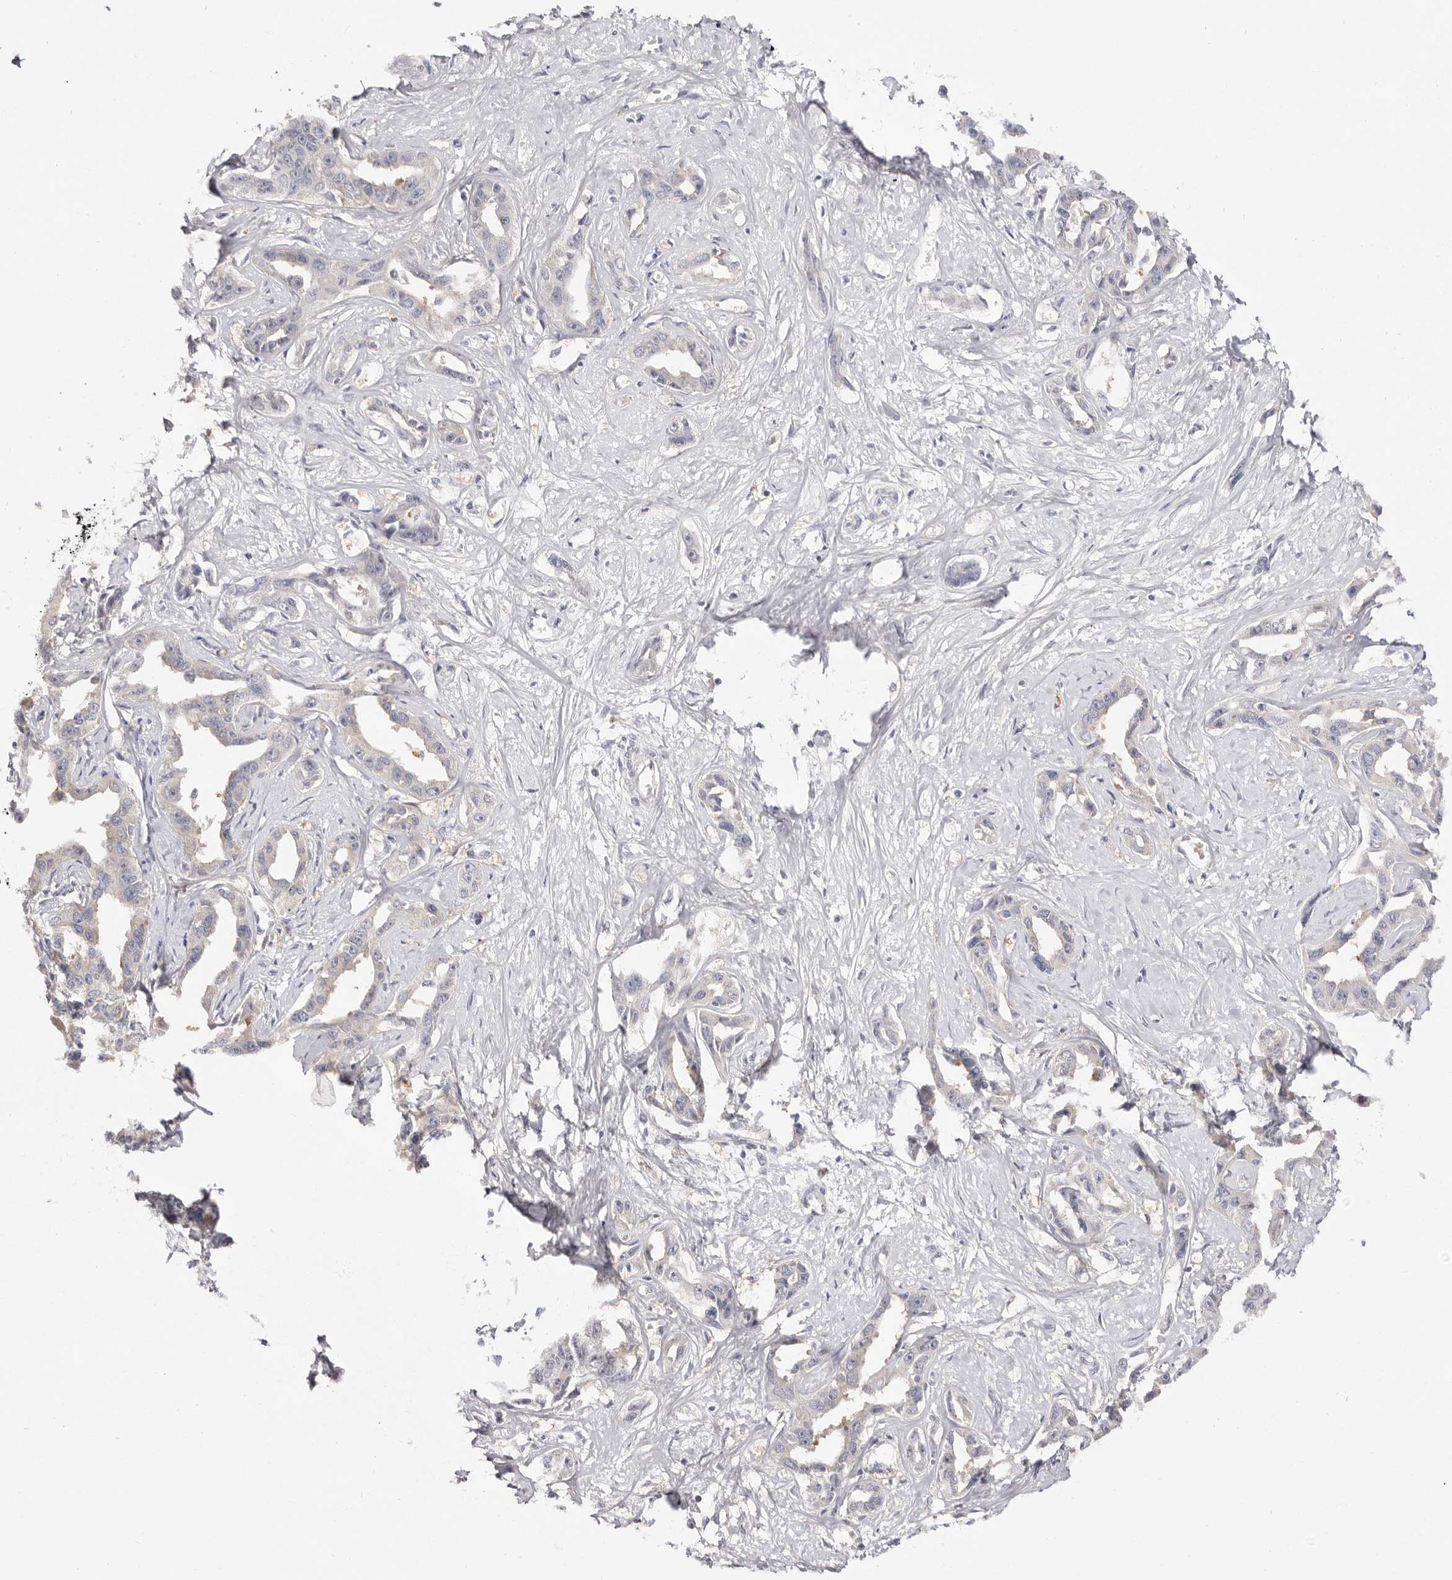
{"staining": {"intensity": "negative", "quantity": "none", "location": "none"}, "tissue": "liver cancer", "cell_type": "Tumor cells", "image_type": "cancer", "snomed": [{"axis": "morphology", "description": "Cholangiocarcinoma"}, {"axis": "topography", "description": "Liver"}], "caption": "Liver cancer (cholangiocarcinoma) was stained to show a protein in brown. There is no significant staining in tumor cells.", "gene": "DOP1A", "patient": {"sex": "male", "age": 59}}